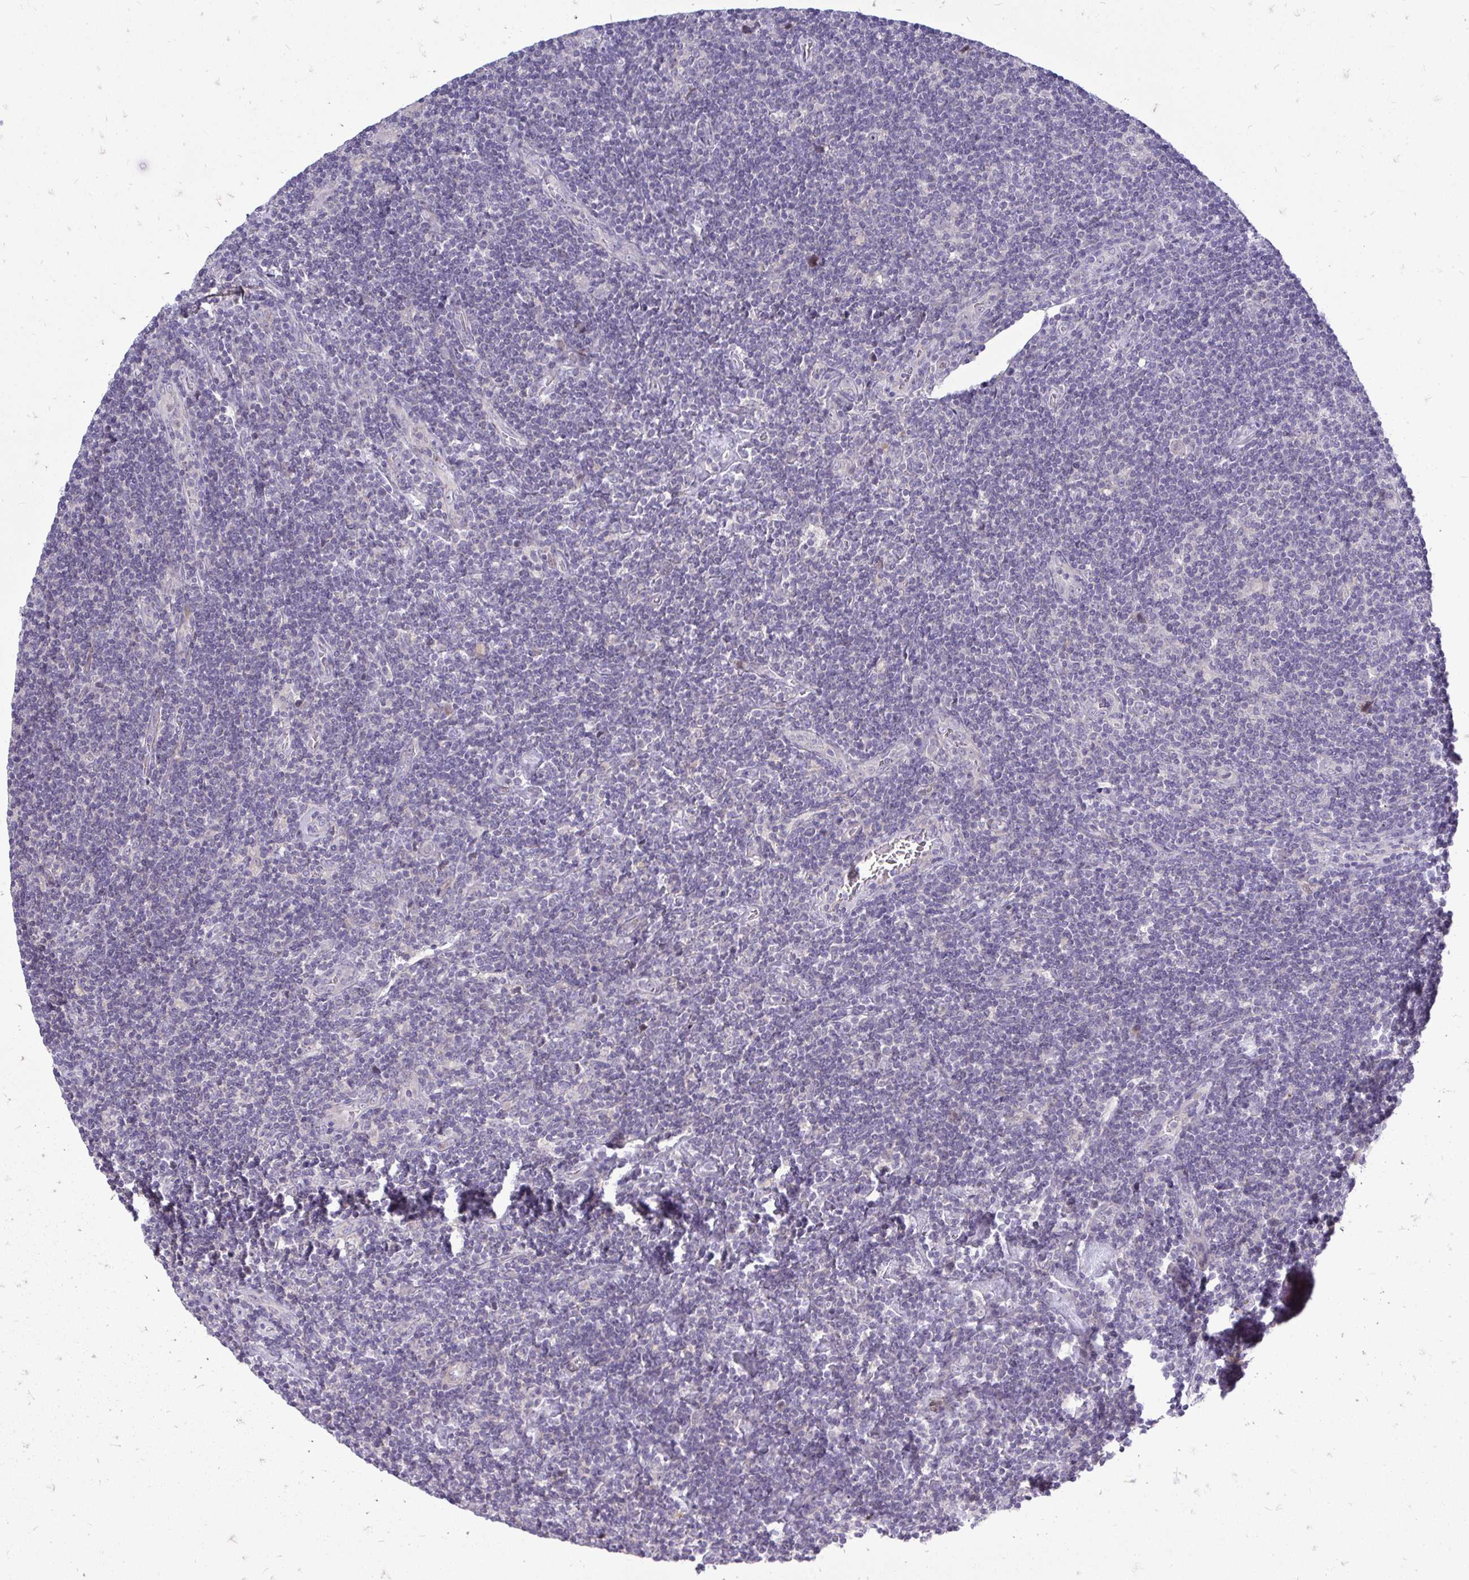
{"staining": {"intensity": "negative", "quantity": "none", "location": "none"}, "tissue": "lymphoma", "cell_type": "Tumor cells", "image_type": "cancer", "snomed": [{"axis": "morphology", "description": "Hodgkin's disease, NOS"}, {"axis": "topography", "description": "Lymph node"}], "caption": "Lymphoma was stained to show a protein in brown. There is no significant expression in tumor cells.", "gene": "OR8D1", "patient": {"sex": "male", "age": 40}}